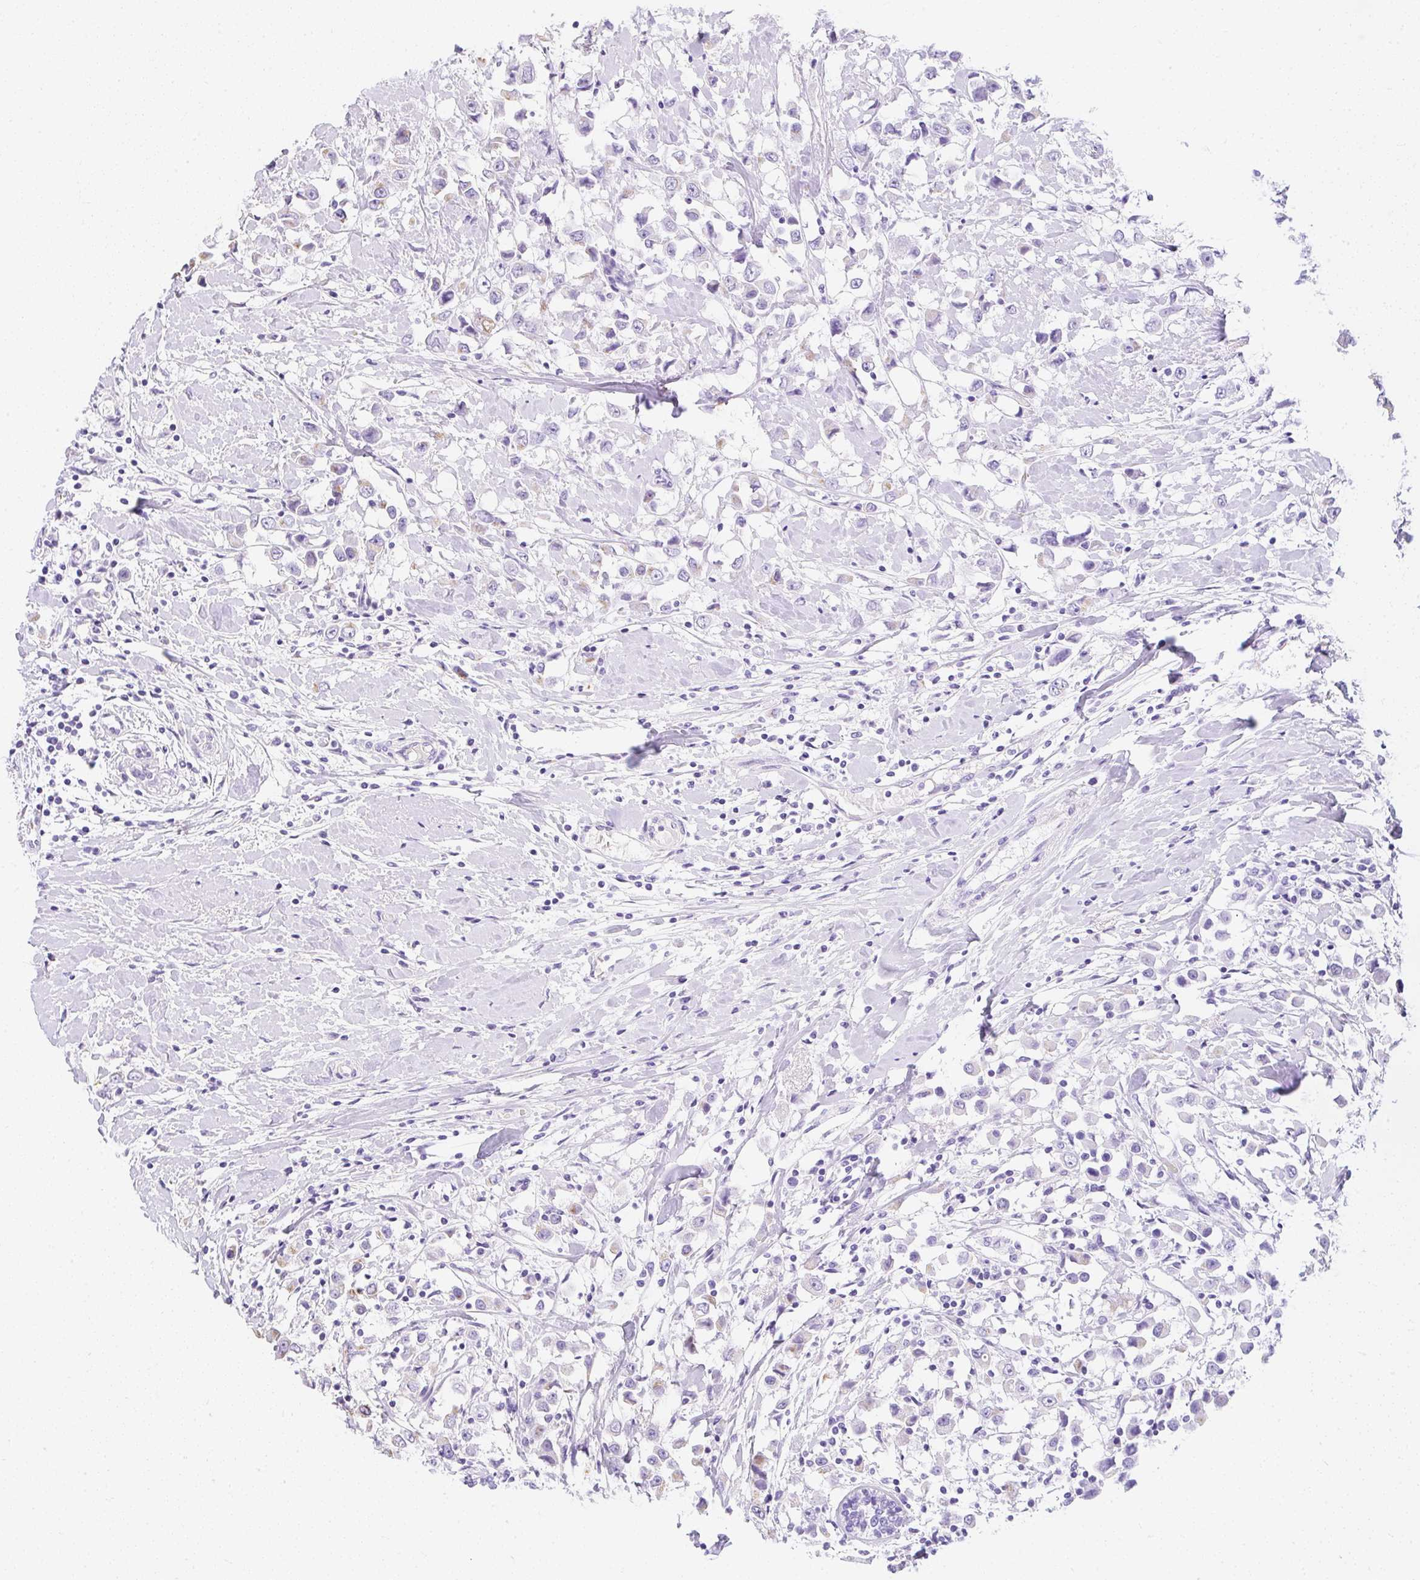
{"staining": {"intensity": "weak", "quantity": "25%-75%", "location": "cytoplasmic/membranous"}, "tissue": "breast cancer", "cell_type": "Tumor cells", "image_type": "cancer", "snomed": [{"axis": "morphology", "description": "Duct carcinoma"}, {"axis": "topography", "description": "Breast"}], "caption": "About 25%-75% of tumor cells in intraductal carcinoma (breast) demonstrate weak cytoplasmic/membranous protein positivity as visualized by brown immunohistochemical staining.", "gene": "DTX4", "patient": {"sex": "female", "age": 61}}